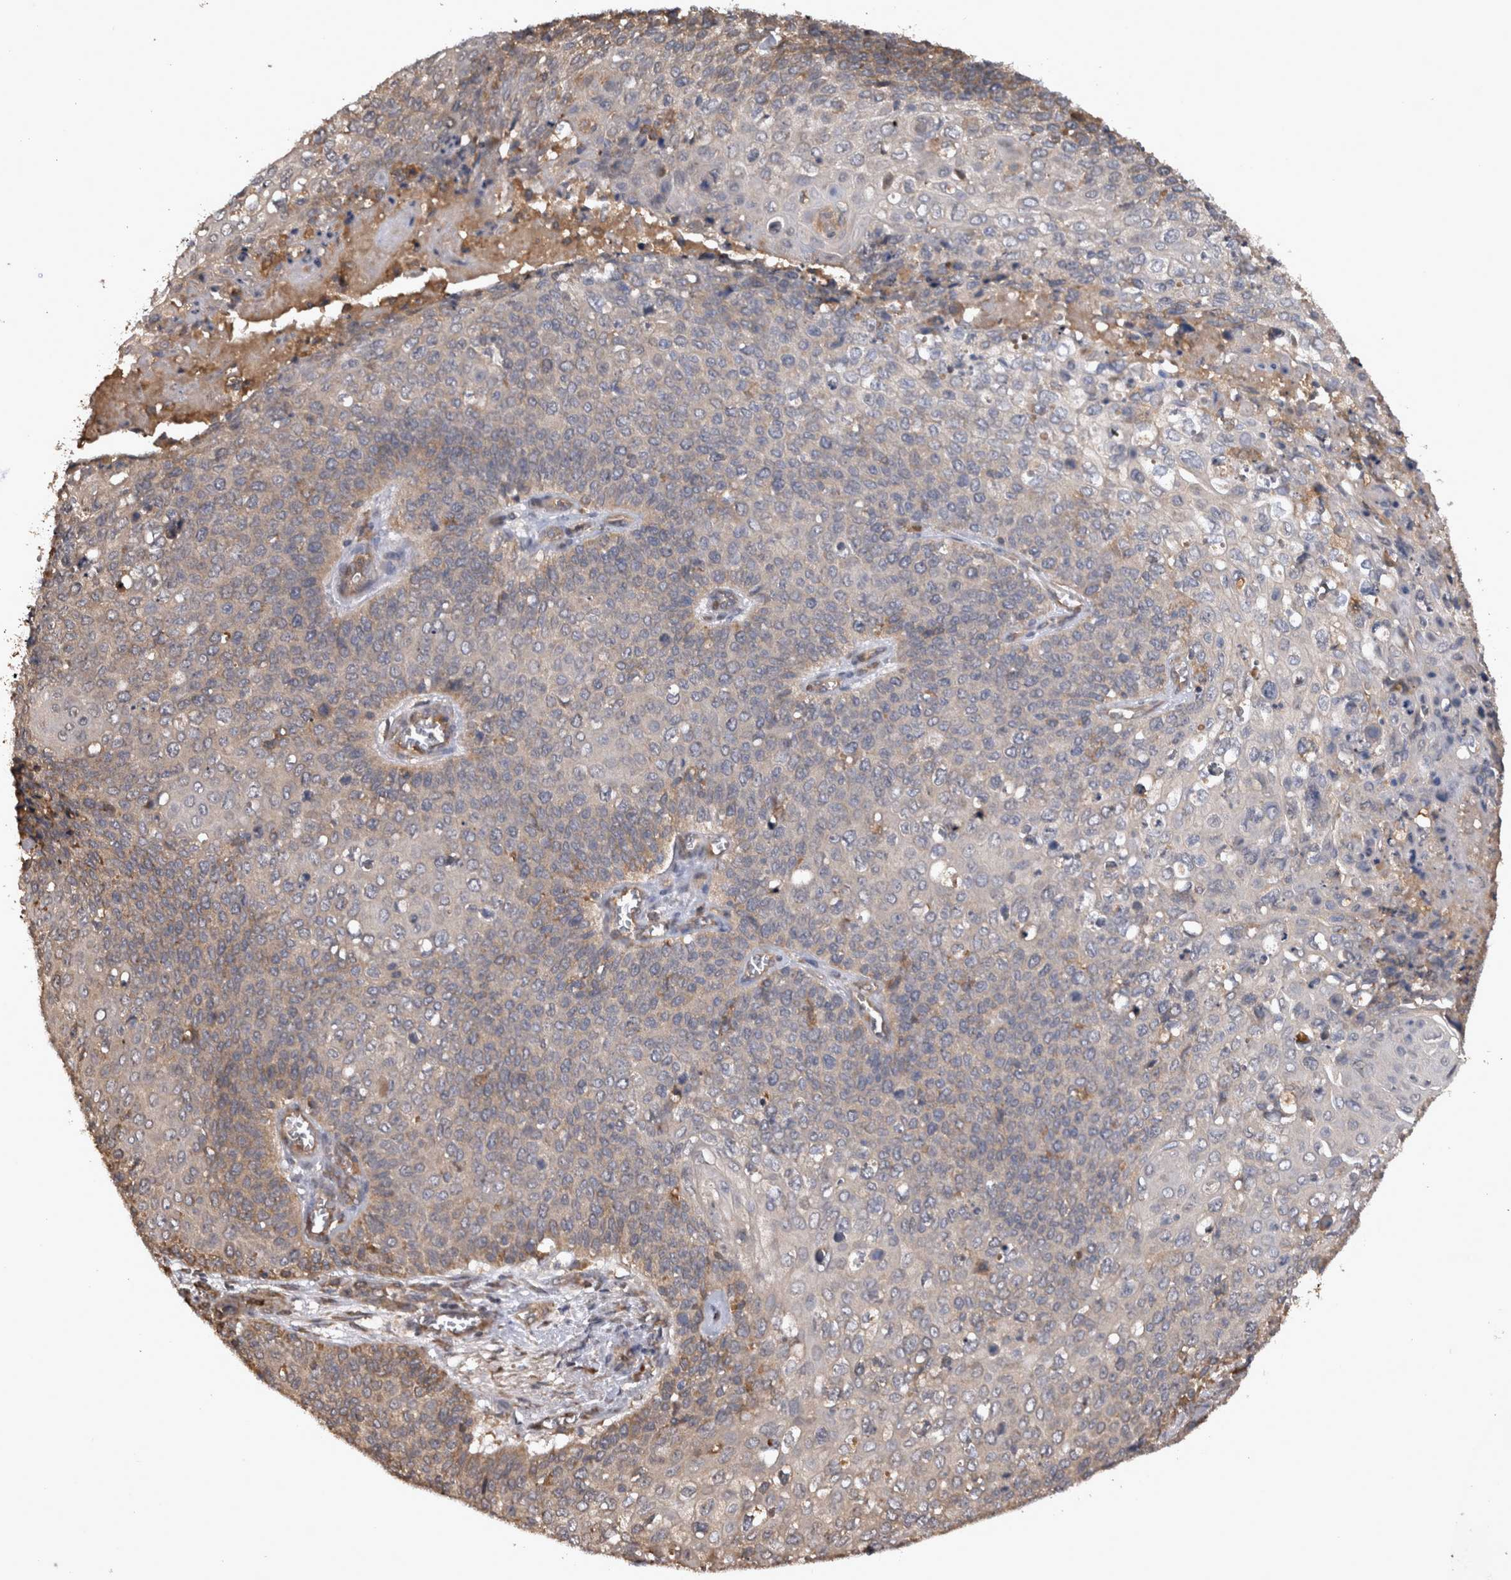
{"staining": {"intensity": "weak", "quantity": "<25%", "location": "cytoplasmic/membranous"}, "tissue": "cervical cancer", "cell_type": "Tumor cells", "image_type": "cancer", "snomed": [{"axis": "morphology", "description": "Squamous cell carcinoma, NOS"}, {"axis": "topography", "description": "Cervix"}], "caption": "Human squamous cell carcinoma (cervical) stained for a protein using immunohistochemistry (IHC) shows no expression in tumor cells.", "gene": "TMED7", "patient": {"sex": "female", "age": 39}}